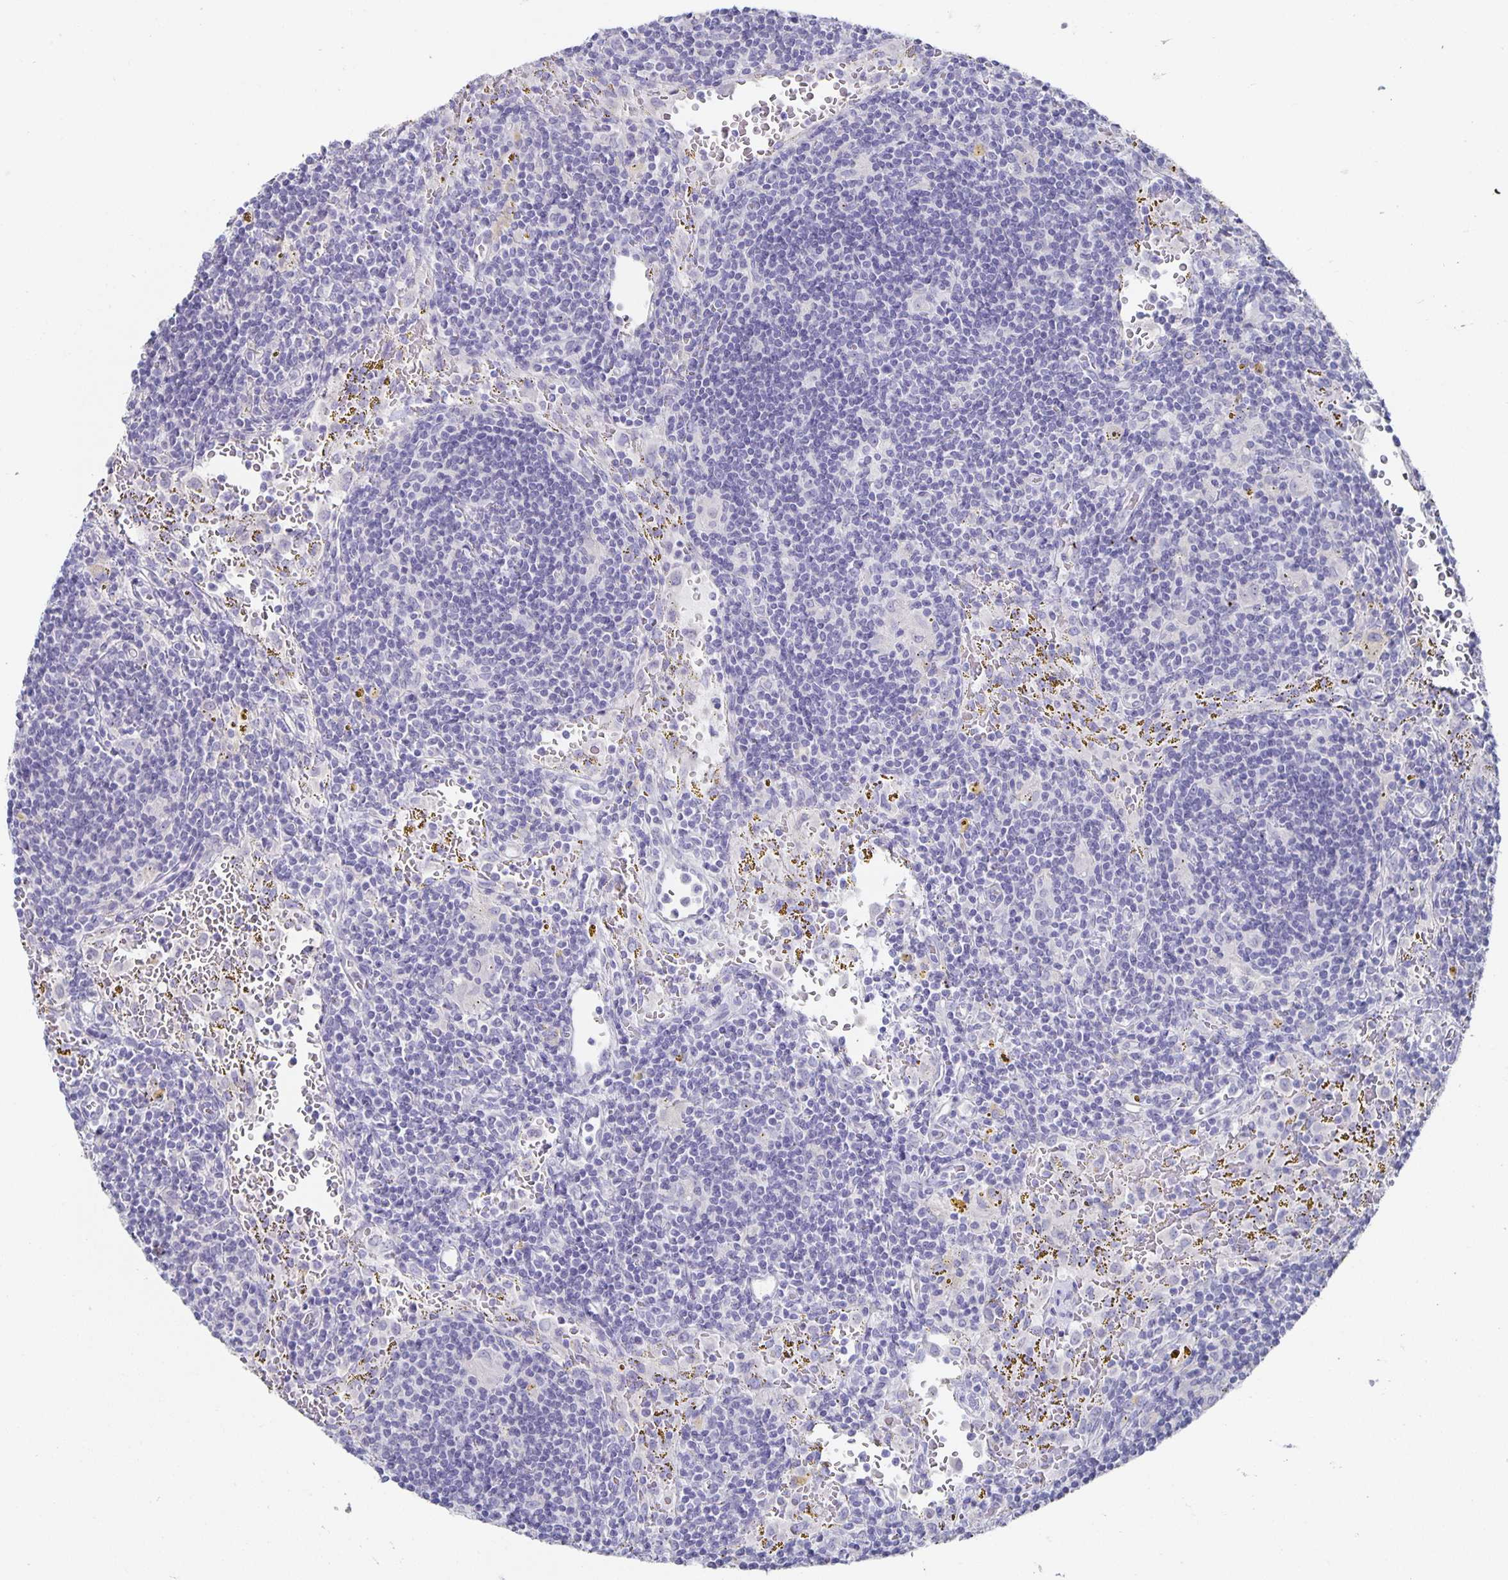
{"staining": {"intensity": "negative", "quantity": "none", "location": "none"}, "tissue": "lymphoma", "cell_type": "Tumor cells", "image_type": "cancer", "snomed": [{"axis": "morphology", "description": "Malignant lymphoma, non-Hodgkin's type, Low grade"}, {"axis": "topography", "description": "Spleen"}], "caption": "Low-grade malignant lymphoma, non-Hodgkin's type stained for a protein using immunohistochemistry (IHC) demonstrates no positivity tumor cells.", "gene": "CHGA", "patient": {"sex": "female", "age": 70}}